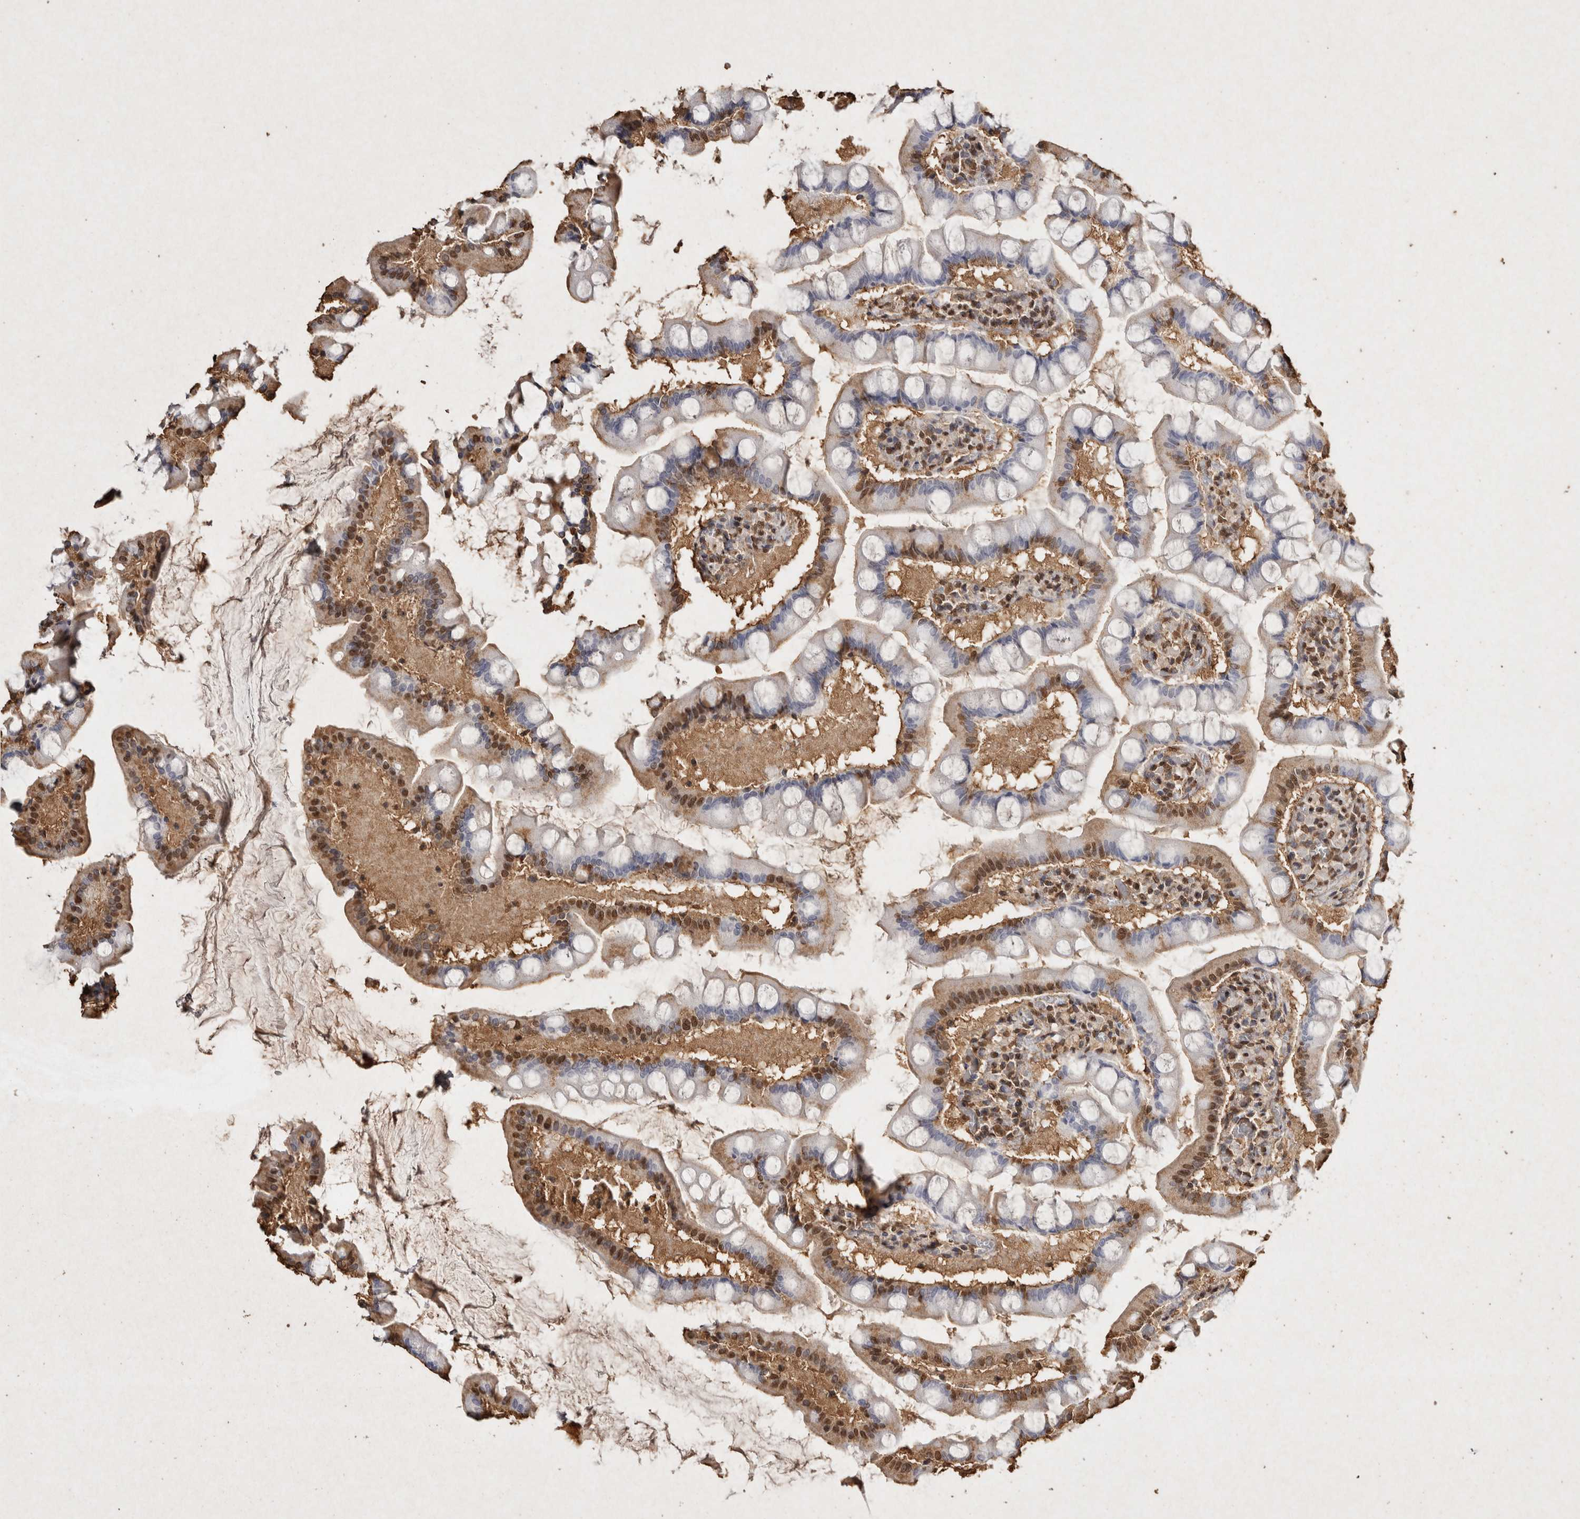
{"staining": {"intensity": "moderate", "quantity": "25%-75%", "location": "nuclear"}, "tissue": "small intestine", "cell_type": "Glandular cells", "image_type": "normal", "snomed": [{"axis": "morphology", "description": "Normal tissue, NOS"}, {"axis": "topography", "description": "Small intestine"}], "caption": "Brown immunohistochemical staining in normal small intestine shows moderate nuclear positivity in approximately 25%-75% of glandular cells. (brown staining indicates protein expression, while blue staining denotes nuclei).", "gene": "FSTL3", "patient": {"sex": "male", "age": 41}}